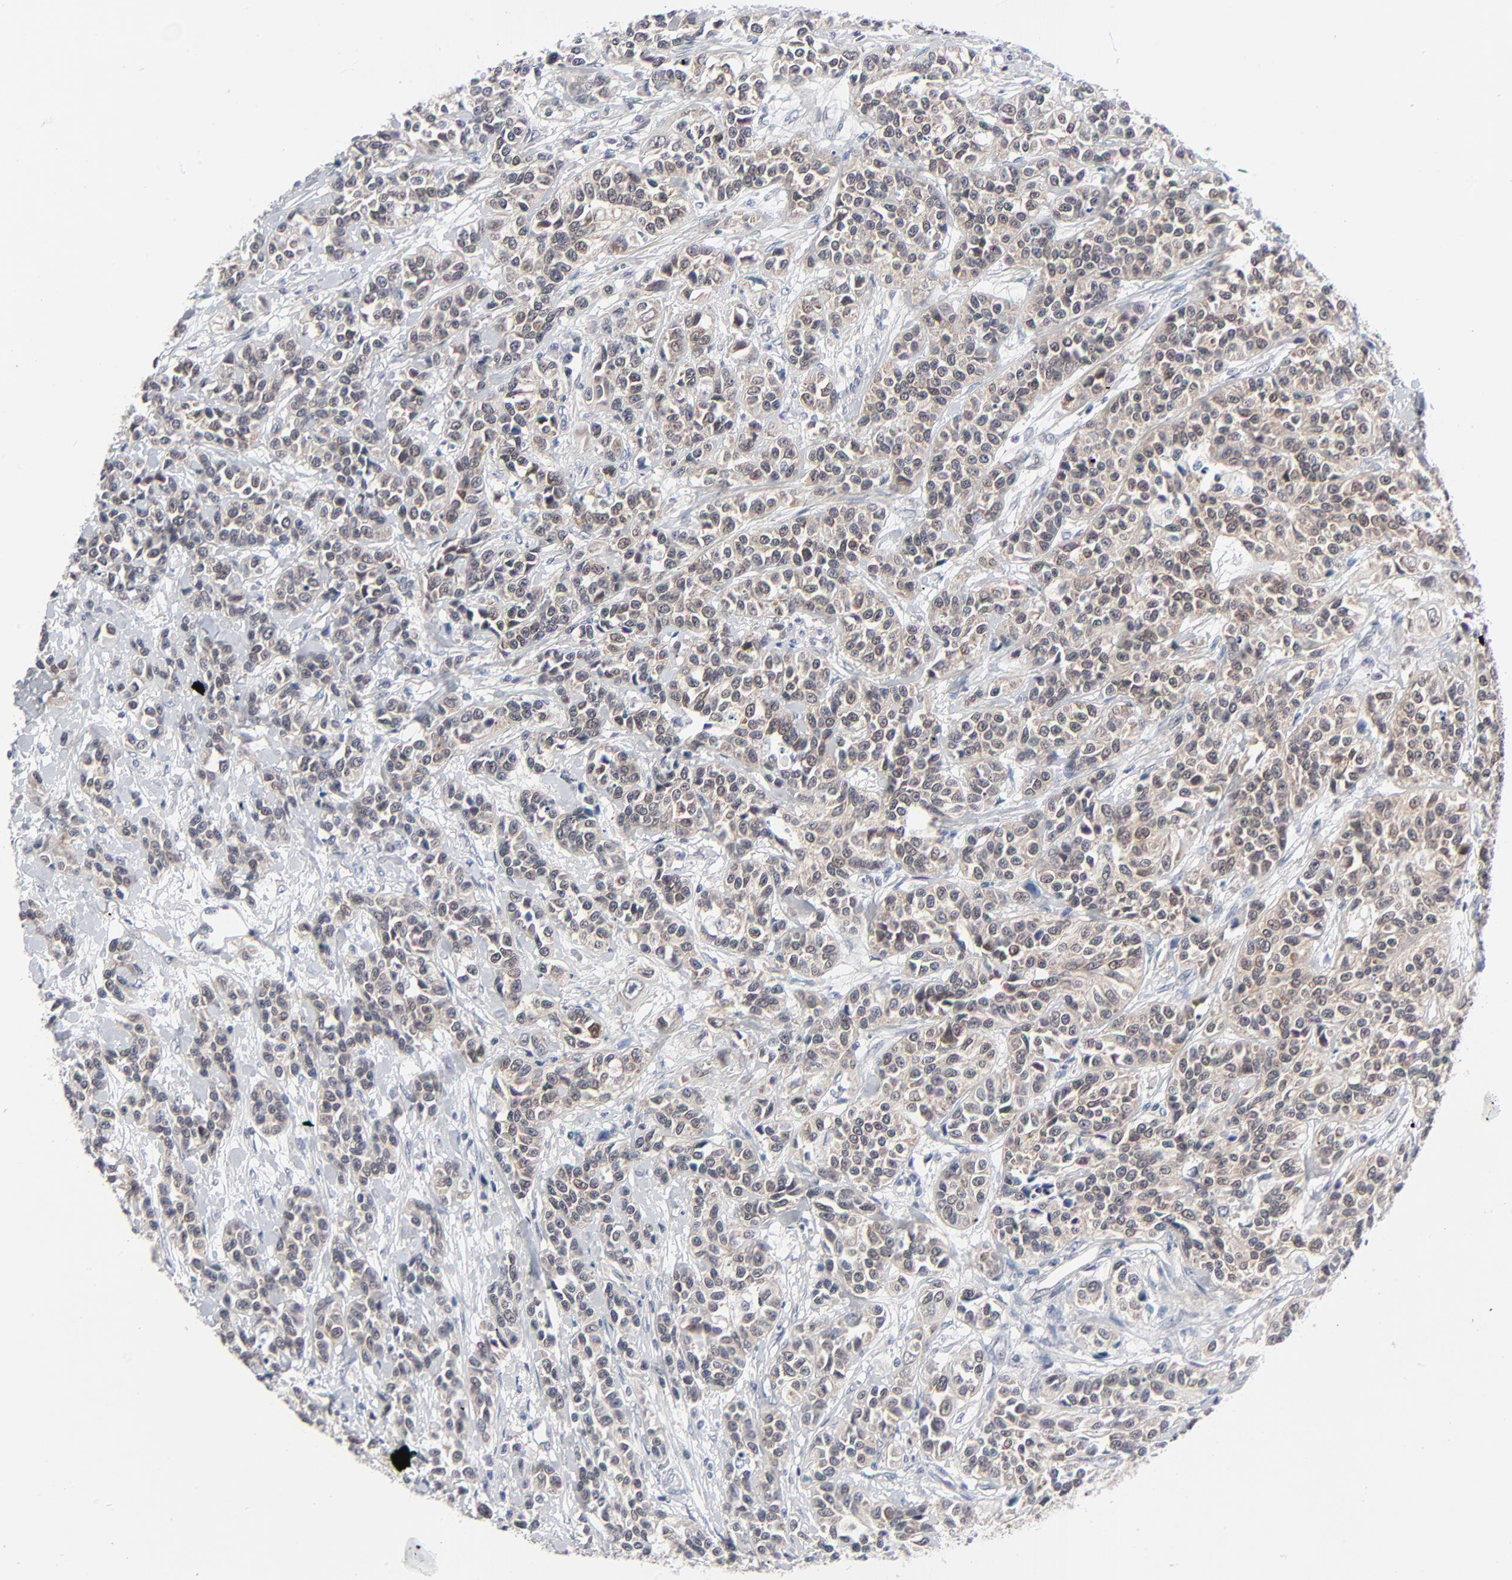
{"staining": {"intensity": "weak", "quantity": ">75%", "location": "cytoplasmic/membranous"}, "tissue": "urothelial cancer", "cell_type": "Tumor cells", "image_type": "cancer", "snomed": [{"axis": "morphology", "description": "Urothelial carcinoma, High grade"}, {"axis": "topography", "description": "Urinary bladder"}], "caption": "An IHC histopathology image of neoplastic tissue is shown. Protein staining in brown shows weak cytoplasmic/membranous positivity in high-grade urothelial carcinoma within tumor cells.", "gene": "RPS6KB1", "patient": {"sex": "female", "age": 81}}